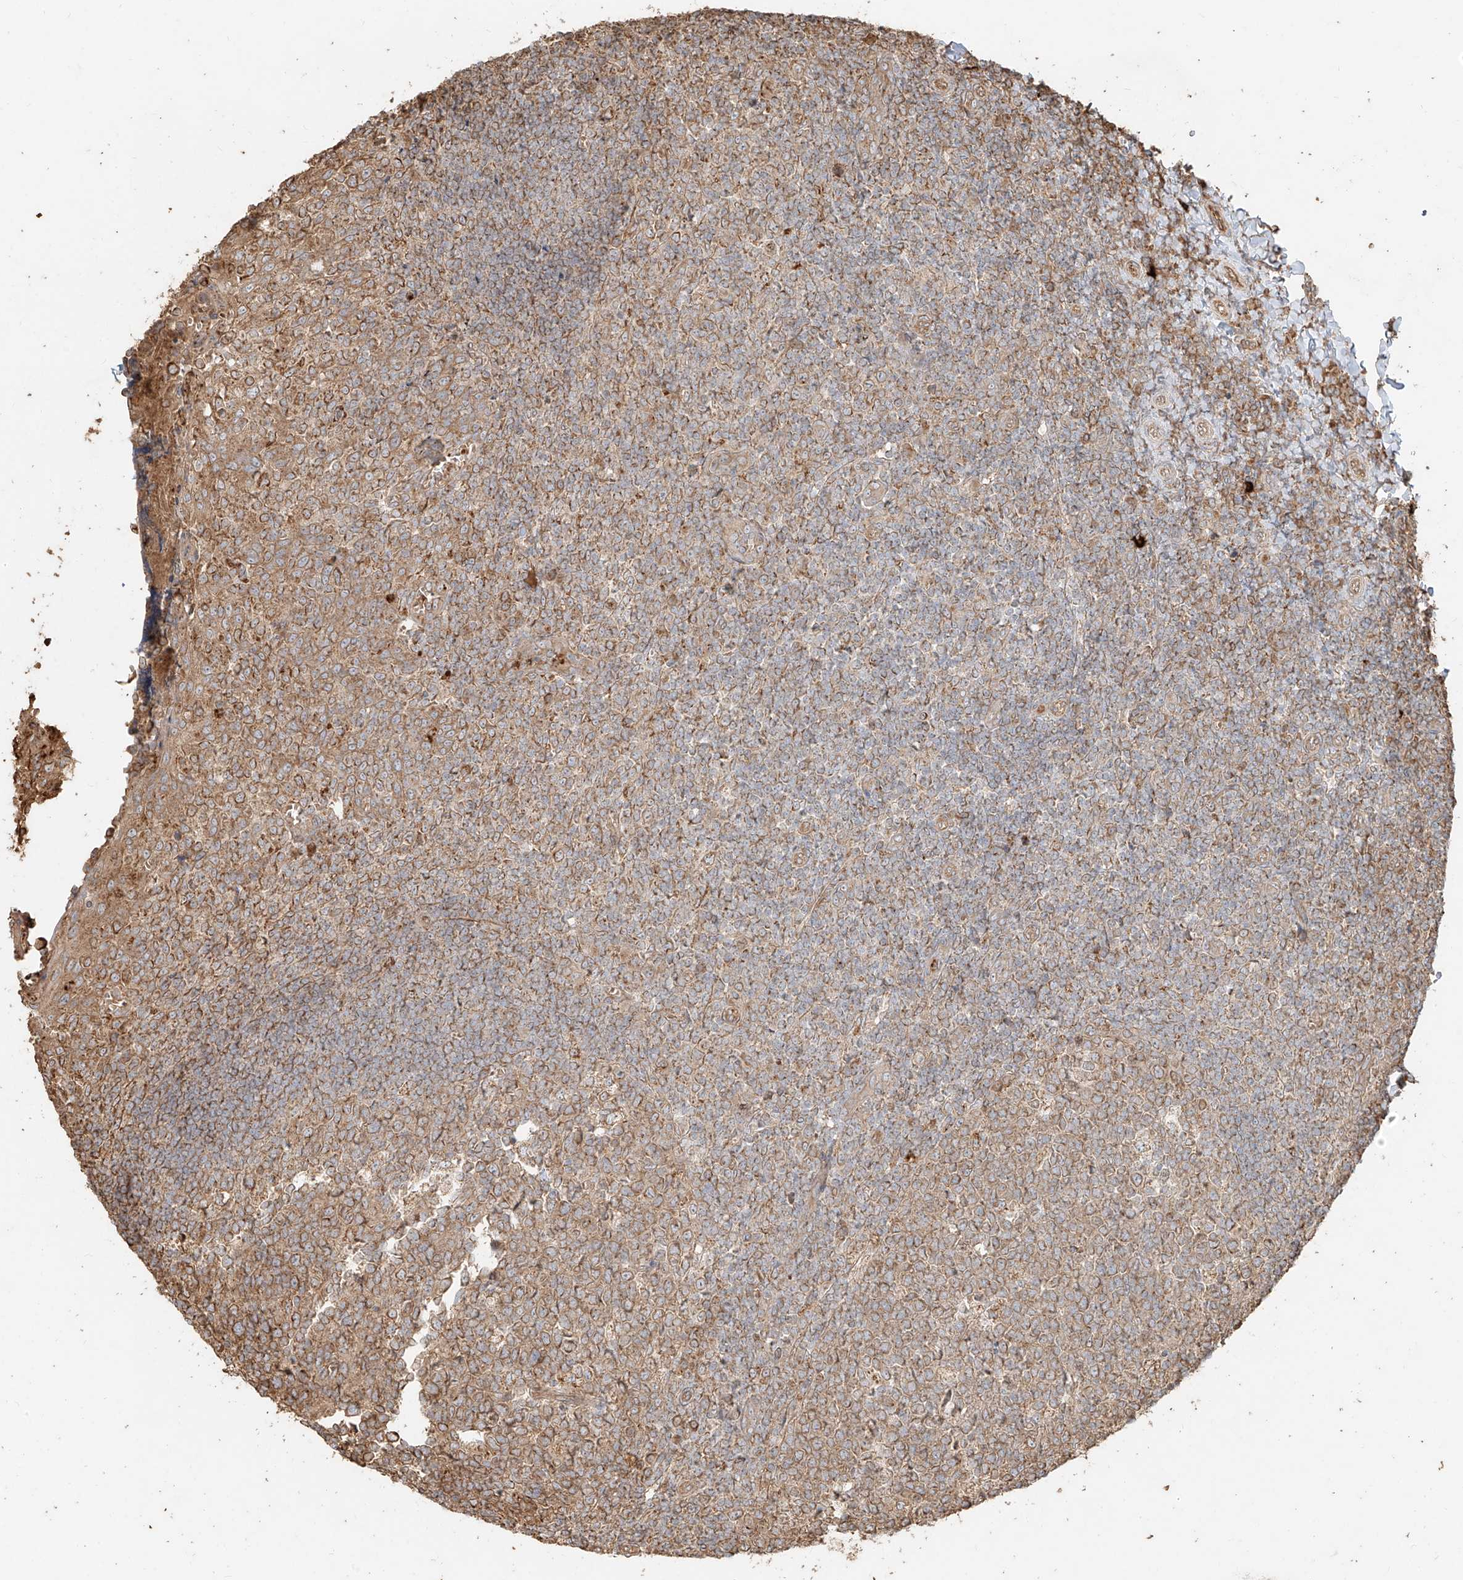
{"staining": {"intensity": "moderate", "quantity": ">75%", "location": "cytoplasmic/membranous"}, "tissue": "tonsil", "cell_type": "Germinal center cells", "image_type": "normal", "snomed": [{"axis": "morphology", "description": "Normal tissue, NOS"}, {"axis": "topography", "description": "Tonsil"}], "caption": "Protein expression analysis of normal tonsil exhibits moderate cytoplasmic/membranous positivity in about >75% of germinal center cells. The staining was performed using DAB (3,3'-diaminobenzidine), with brown indicating positive protein expression. Nuclei are stained blue with hematoxylin.", "gene": "EFNB1", "patient": {"sex": "female", "age": 19}}